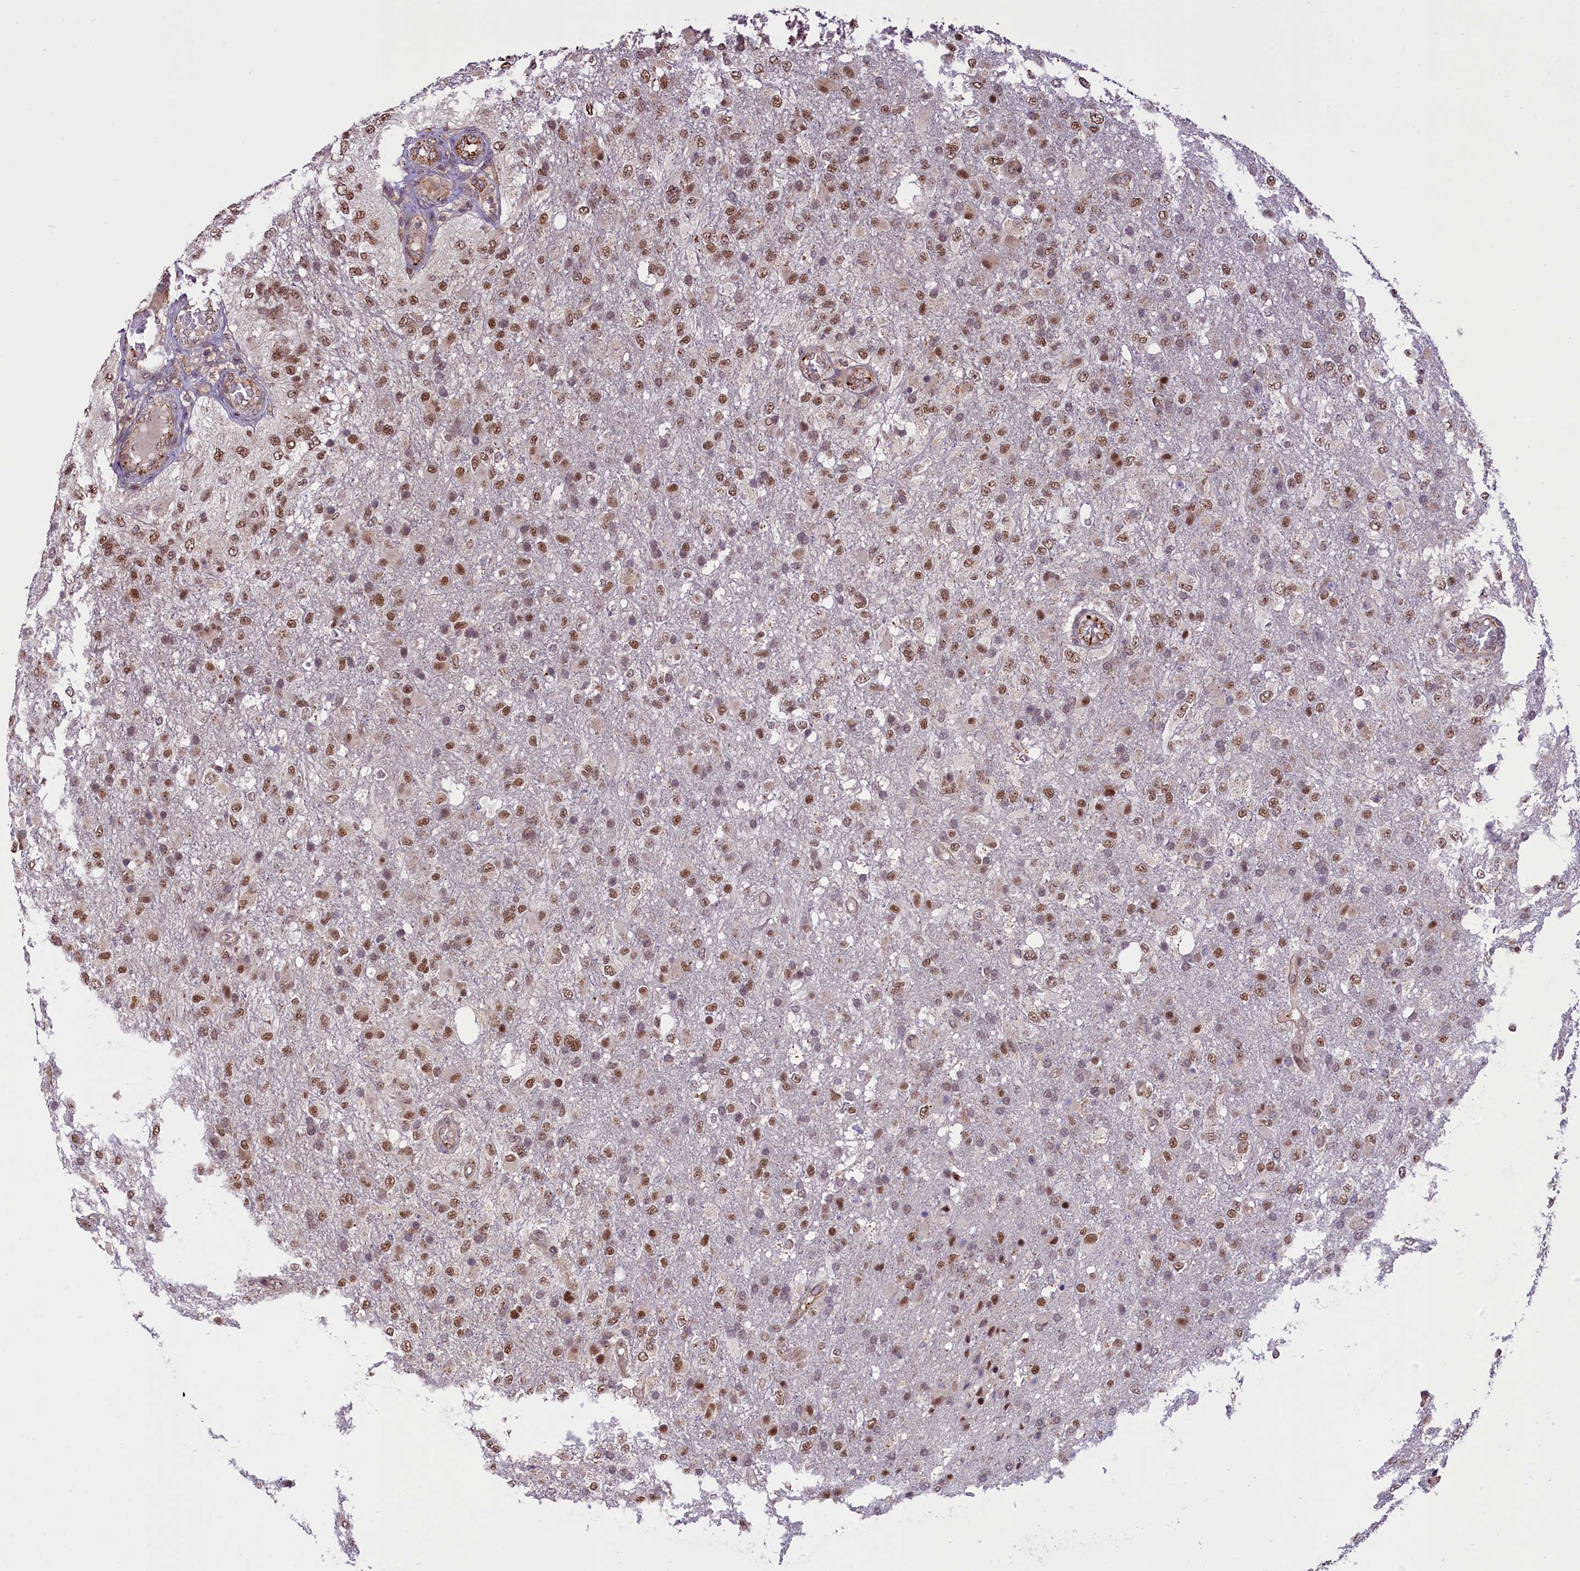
{"staining": {"intensity": "moderate", "quantity": ">75%", "location": "nuclear"}, "tissue": "glioma", "cell_type": "Tumor cells", "image_type": "cancer", "snomed": [{"axis": "morphology", "description": "Glioma, malignant, High grade"}, {"axis": "topography", "description": "Brain"}], "caption": "Immunohistochemistry (IHC) micrograph of human glioma stained for a protein (brown), which reveals medium levels of moderate nuclear positivity in about >75% of tumor cells.", "gene": "MRPL54", "patient": {"sex": "female", "age": 74}}